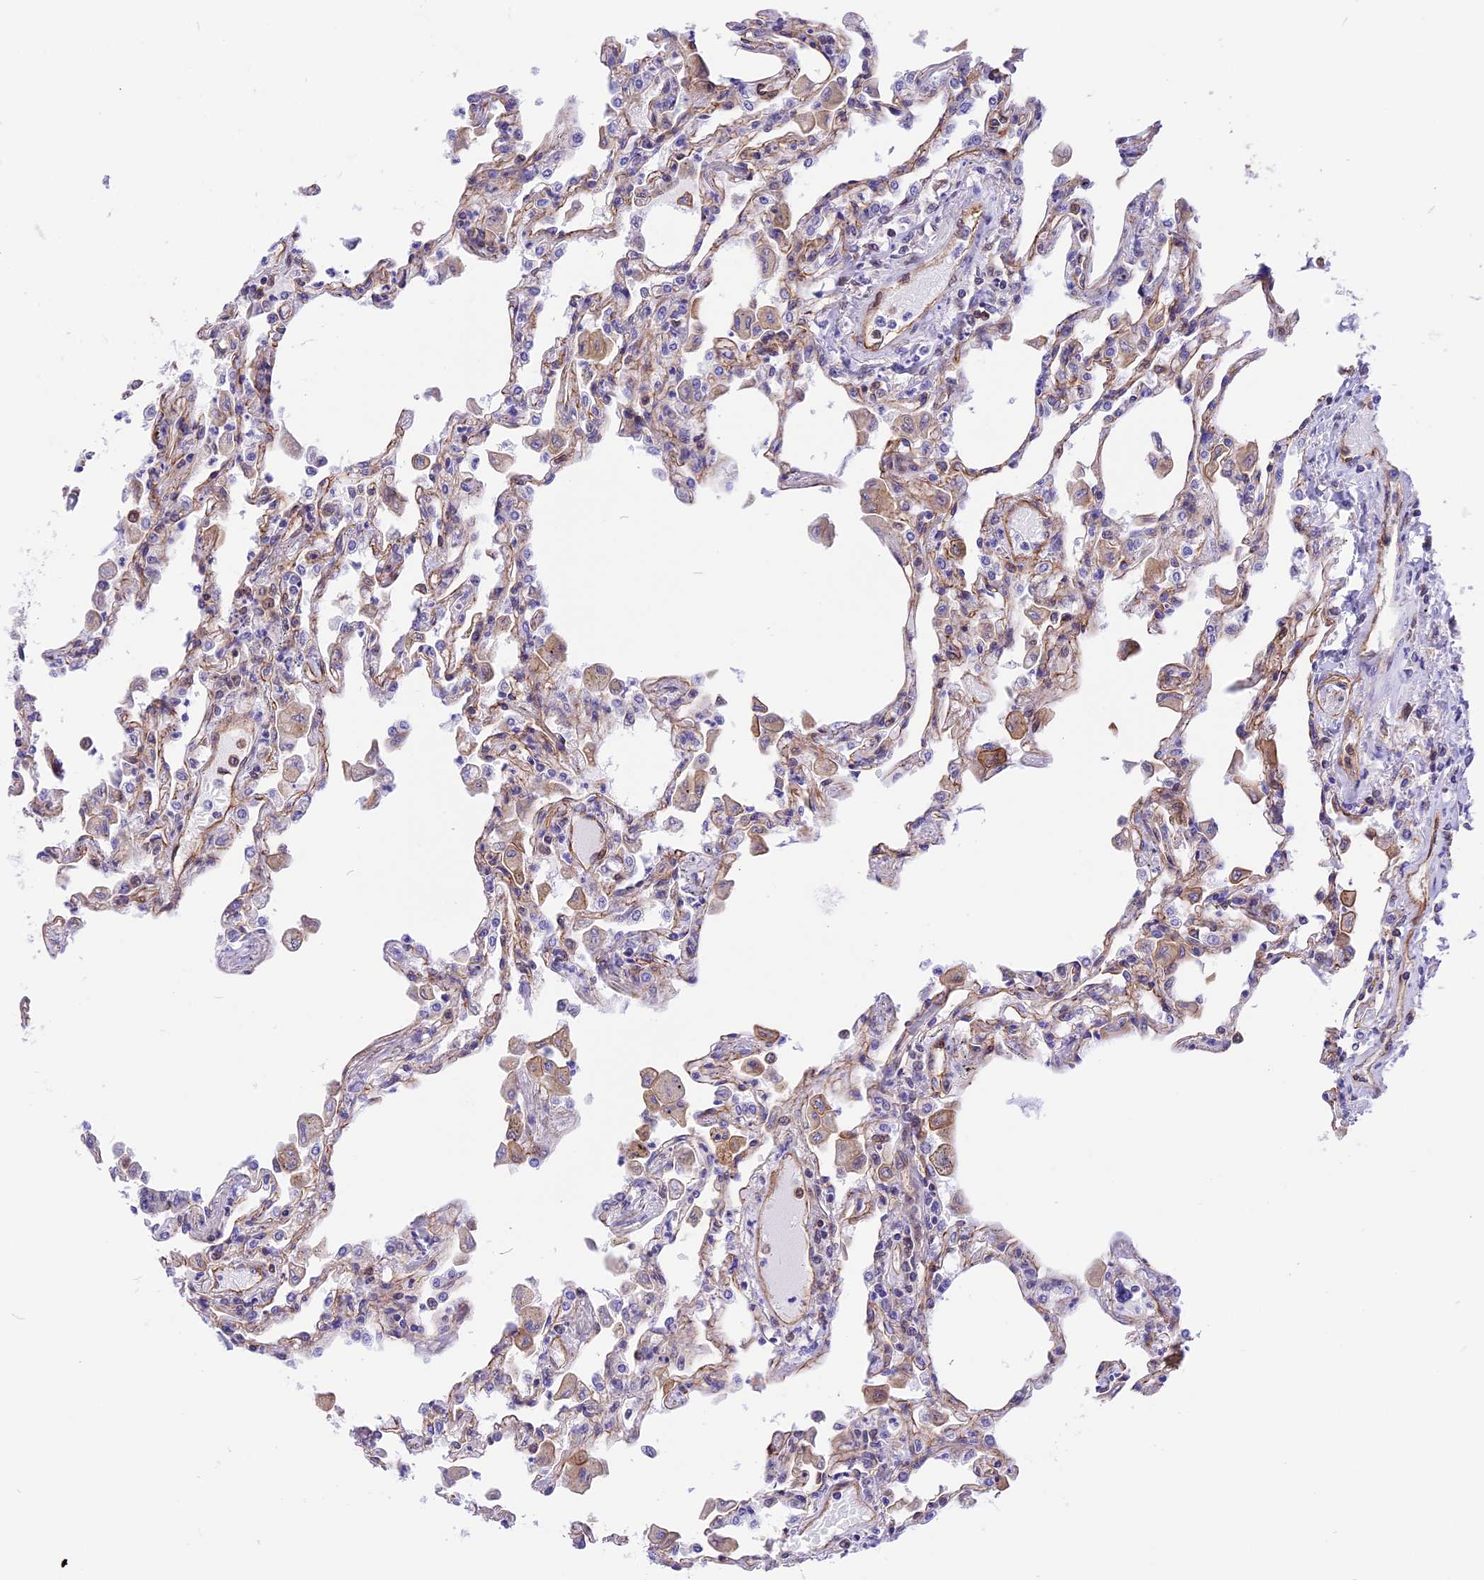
{"staining": {"intensity": "moderate", "quantity": "<25%", "location": "cytoplasmic/membranous"}, "tissue": "lung", "cell_type": "Alveolar cells", "image_type": "normal", "snomed": [{"axis": "morphology", "description": "Normal tissue, NOS"}, {"axis": "topography", "description": "Bronchus"}, {"axis": "topography", "description": "Lung"}], "caption": "Protein expression analysis of normal lung demonstrates moderate cytoplasmic/membranous positivity in approximately <25% of alveolar cells.", "gene": "R3HDM4", "patient": {"sex": "female", "age": 49}}